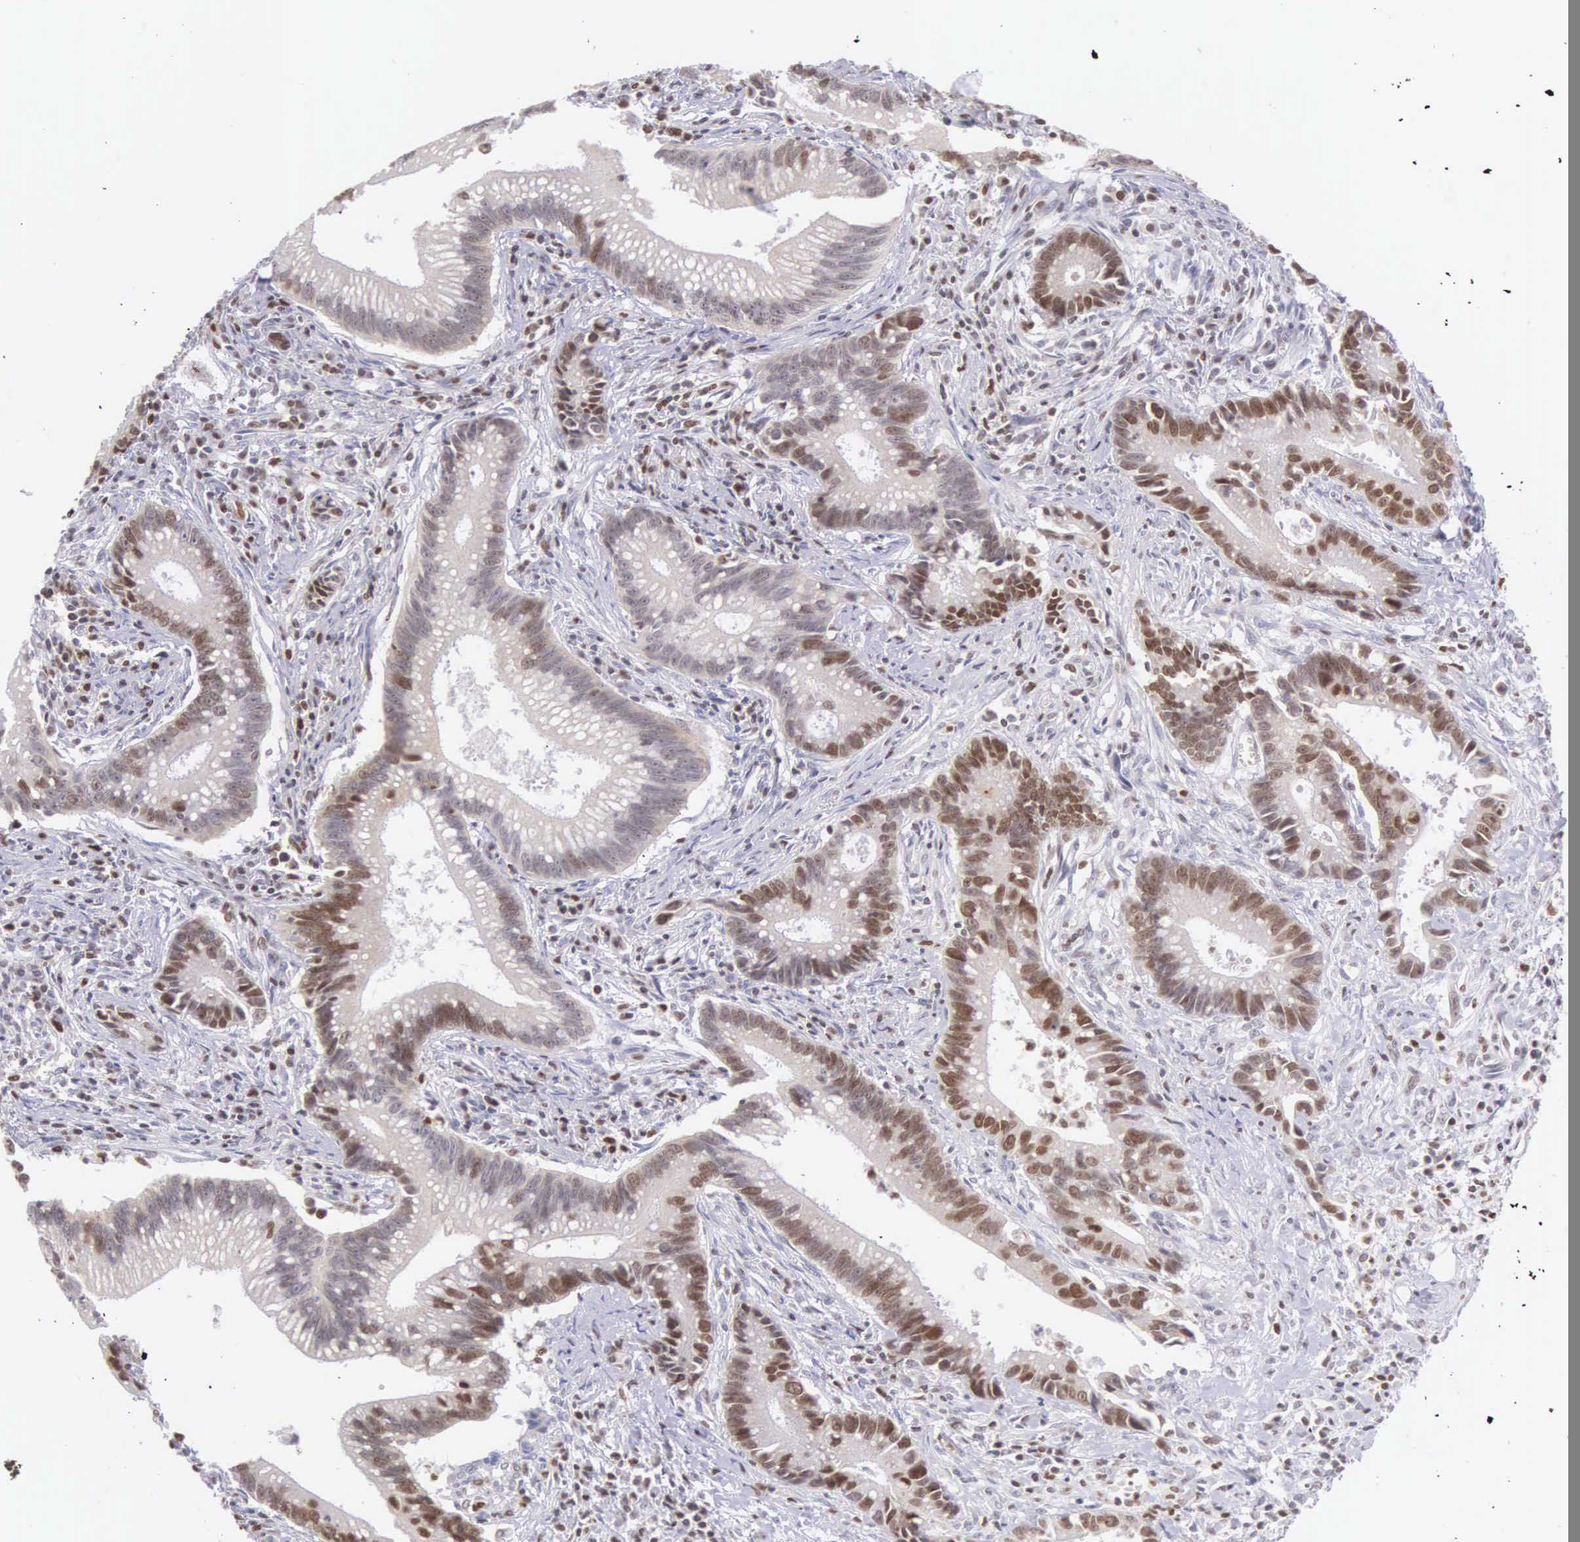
{"staining": {"intensity": "moderate", "quantity": "25%-75%", "location": "nuclear"}, "tissue": "colorectal cancer", "cell_type": "Tumor cells", "image_type": "cancer", "snomed": [{"axis": "morphology", "description": "Adenocarcinoma, NOS"}, {"axis": "topography", "description": "Rectum"}], "caption": "Colorectal adenocarcinoma stained for a protein reveals moderate nuclear positivity in tumor cells.", "gene": "VRK1", "patient": {"sex": "female", "age": 81}}